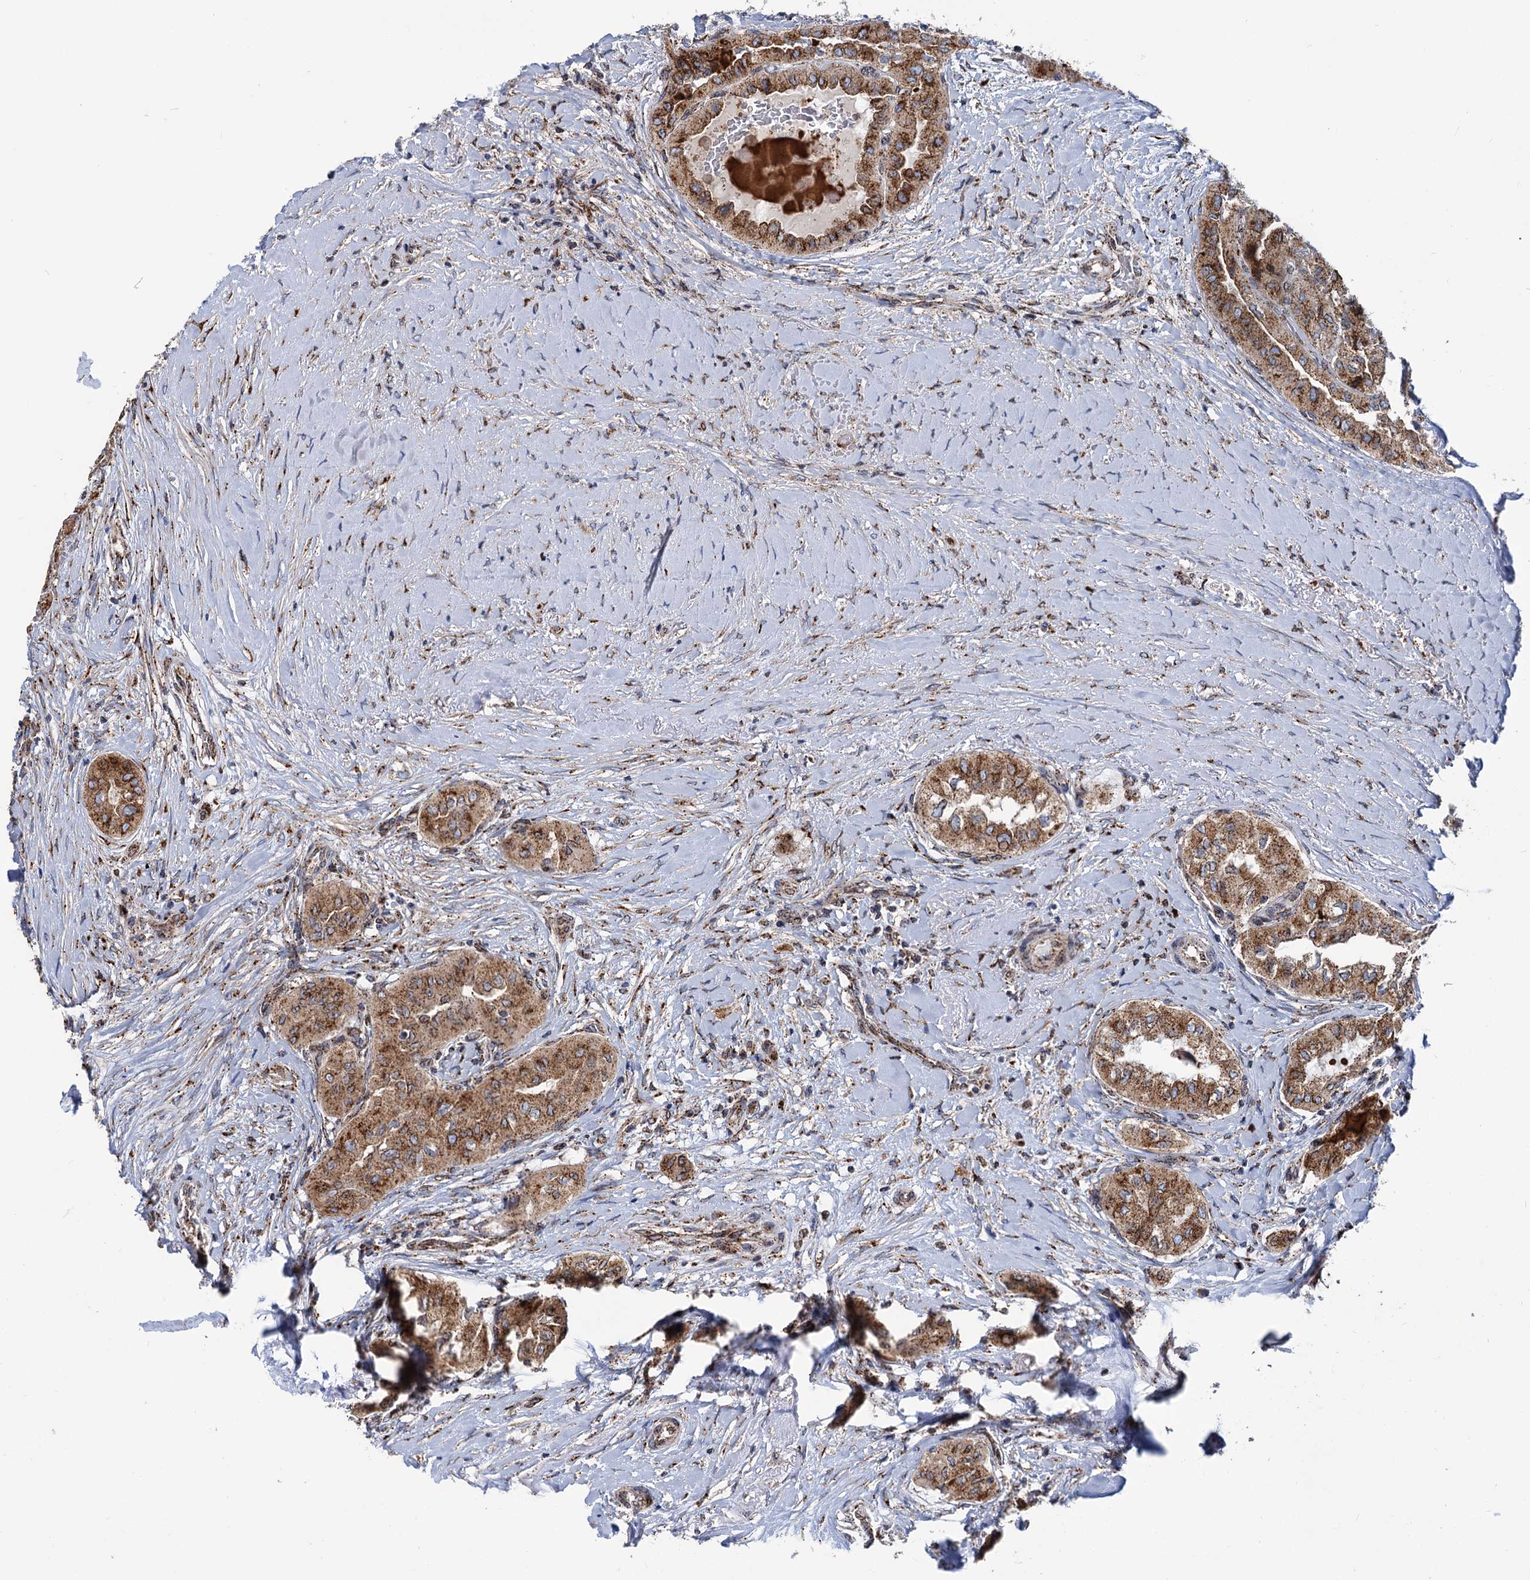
{"staining": {"intensity": "strong", "quantity": ">75%", "location": "cytoplasmic/membranous"}, "tissue": "thyroid cancer", "cell_type": "Tumor cells", "image_type": "cancer", "snomed": [{"axis": "morphology", "description": "Papillary adenocarcinoma, NOS"}, {"axis": "topography", "description": "Thyroid gland"}], "caption": "A photomicrograph of papillary adenocarcinoma (thyroid) stained for a protein demonstrates strong cytoplasmic/membranous brown staining in tumor cells.", "gene": "SUPT20H", "patient": {"sex": "female", "age": 59}}